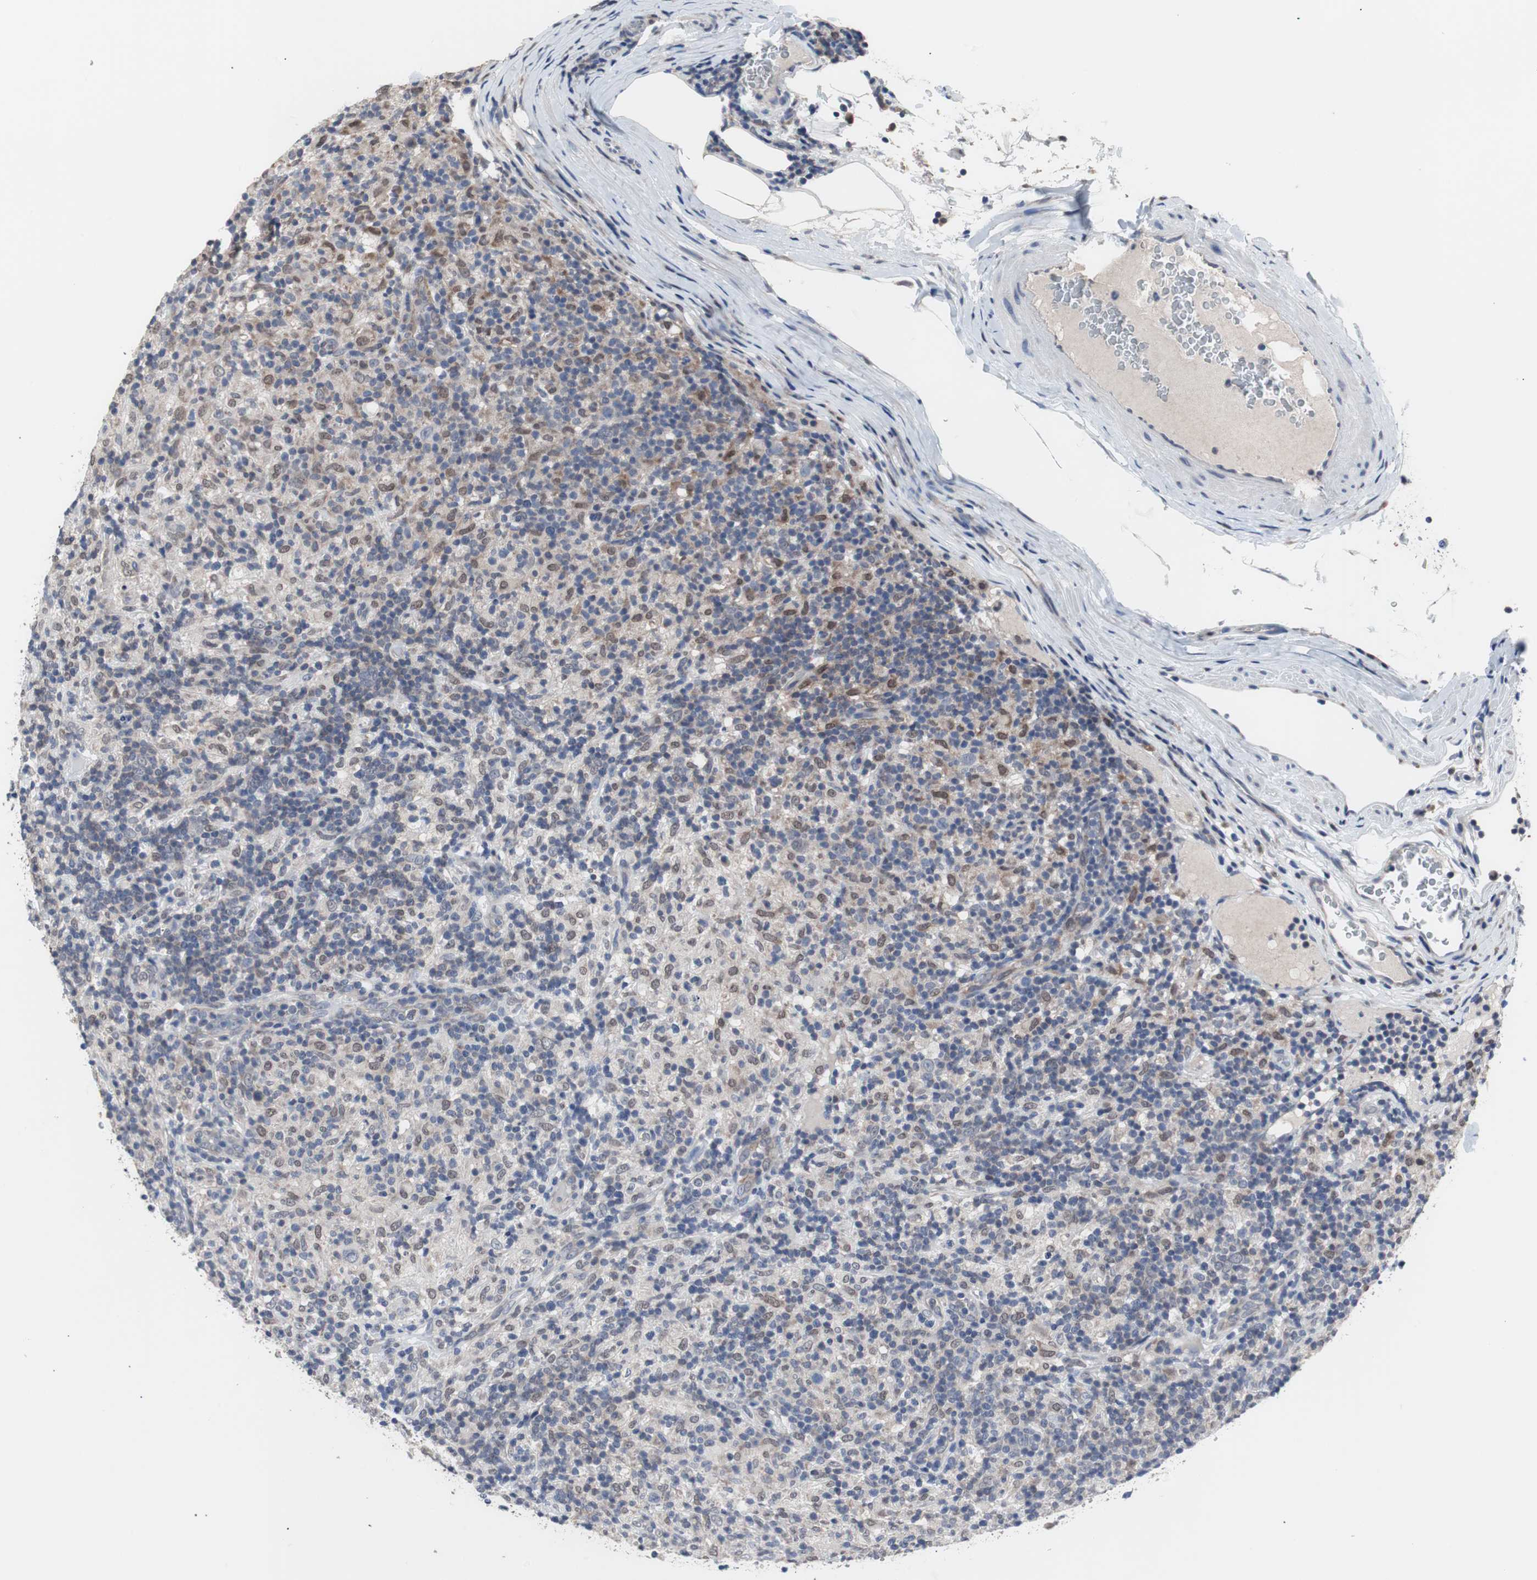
{"staining": {"intensity": "moderate", "quantity": "<25%", "location": "nuclear"}, "tissue": "lymphoma", "cell_type": "Tumor cells", "image_type": "cancer", "snomed": [{"axis": "morphology", "description": "Hodgkin's disease, NOS"}, {"axis": "topography", "description": "Lymph node"}], "caption": "A histopathology image of human Hodgkin's disease stained for a protein exhibits moderate nuclear brown staining in tumor cells.", "gene": "RBM47", "patient": {"sex": "male", "age": 70}}